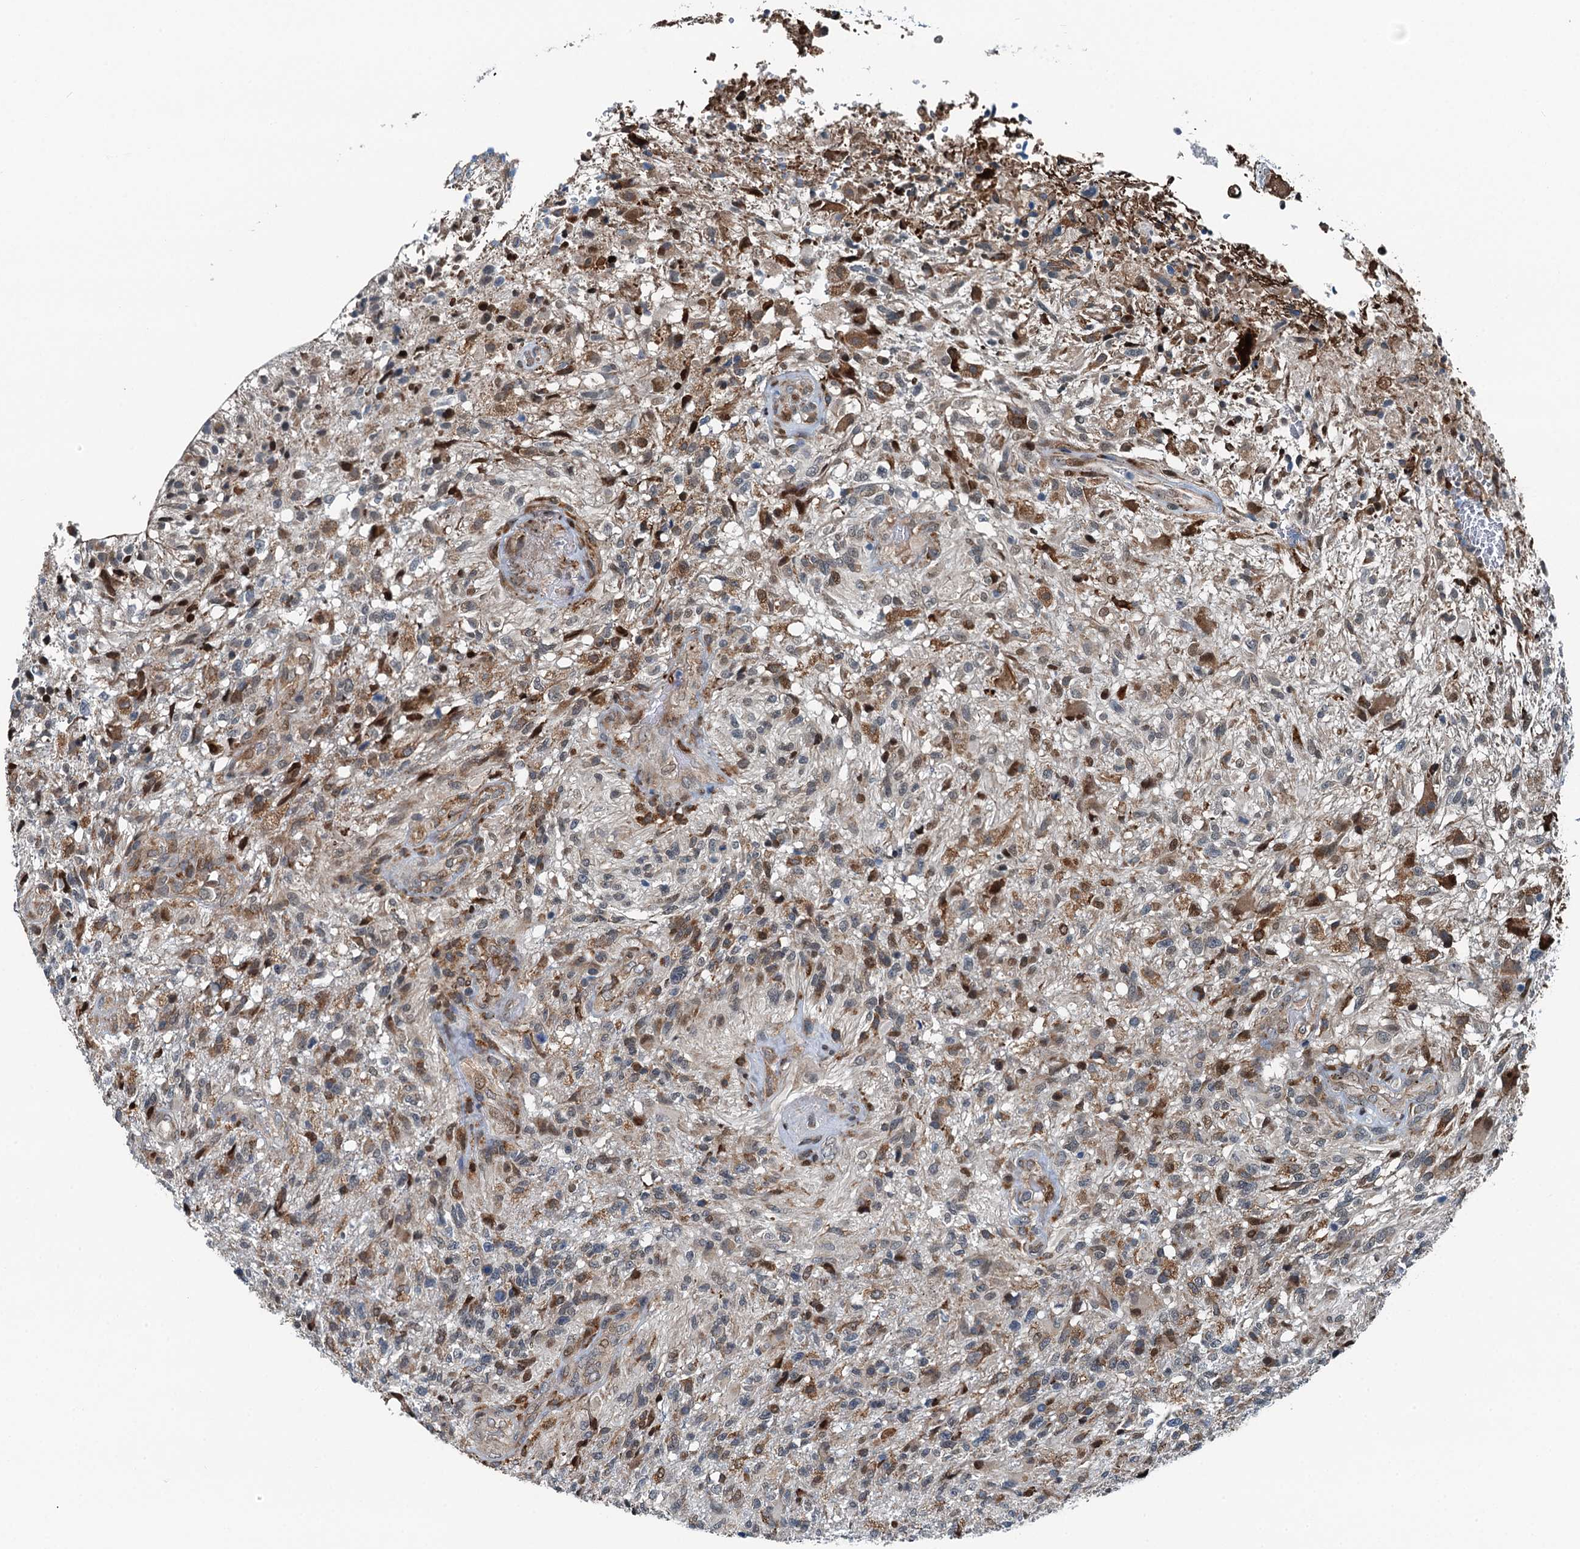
{"staining": {"intensity": "moderate", "quantity": "25%-75%", "location": "cytoplasmic/membranous"}, "tissue": "glioma", "cell_type": "Tumor cells", "image_type": "cancer", "snomed": [{"axis": "morphology", "description": "Glioma, malignant, High grade"}, {"axis": "topography", "description": "Brain"}], "caption": "Glioma stained with immunohistochemistry (IHC) shows moderate cytoplasmic/membranous positivity in approximately 25%-75% of tumor cells.", "gene": "TAMALIN", "patient": {"sex": "male", "age": 56}}